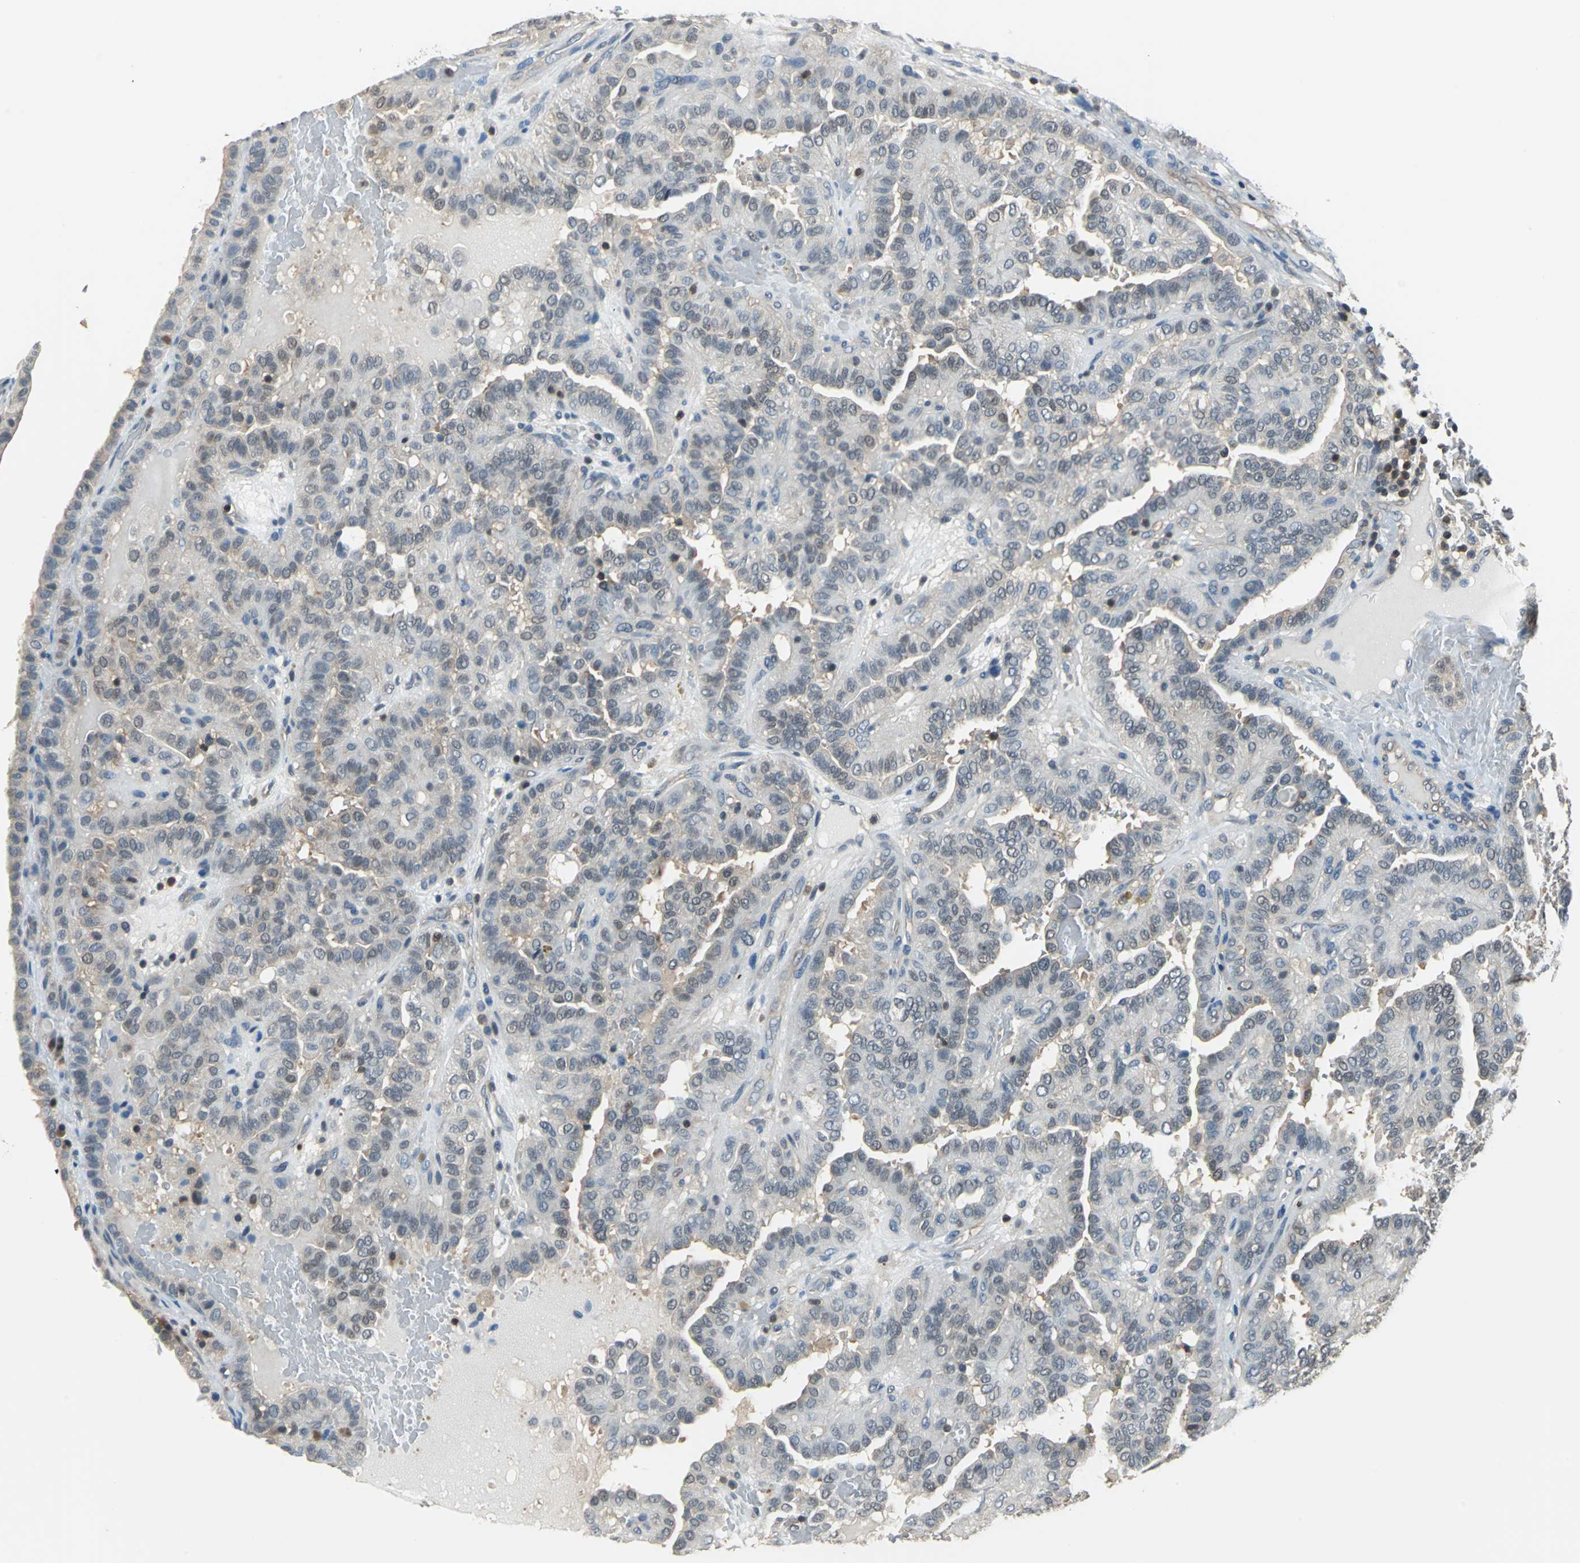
{"staining": {"intensity": "weak", "quantity": "25%-75%", "location": "cytoplasmic/membranous"}, "tissue": "thyroid cancer", "cell_type": "Tumor cells", "image_type": "cancer", "snomed": [{"axis": "morphology", "description": "Papillary adenocarcinoma, NOS"}, {"axis": "topography", "description": "Thyroid gland"}], "caption": "Immunohistochemical staining of human thyroid cancer (papillary adenocarcinoma) exhibits weak cytoplasmic/membranous protein staining in about 25%-75% of tumor cells. The protein of interest is shown in brown color, while the nuclei are stained blue.", "gene": "PSME1", "patient": {"sex": "male", "age": 77}}